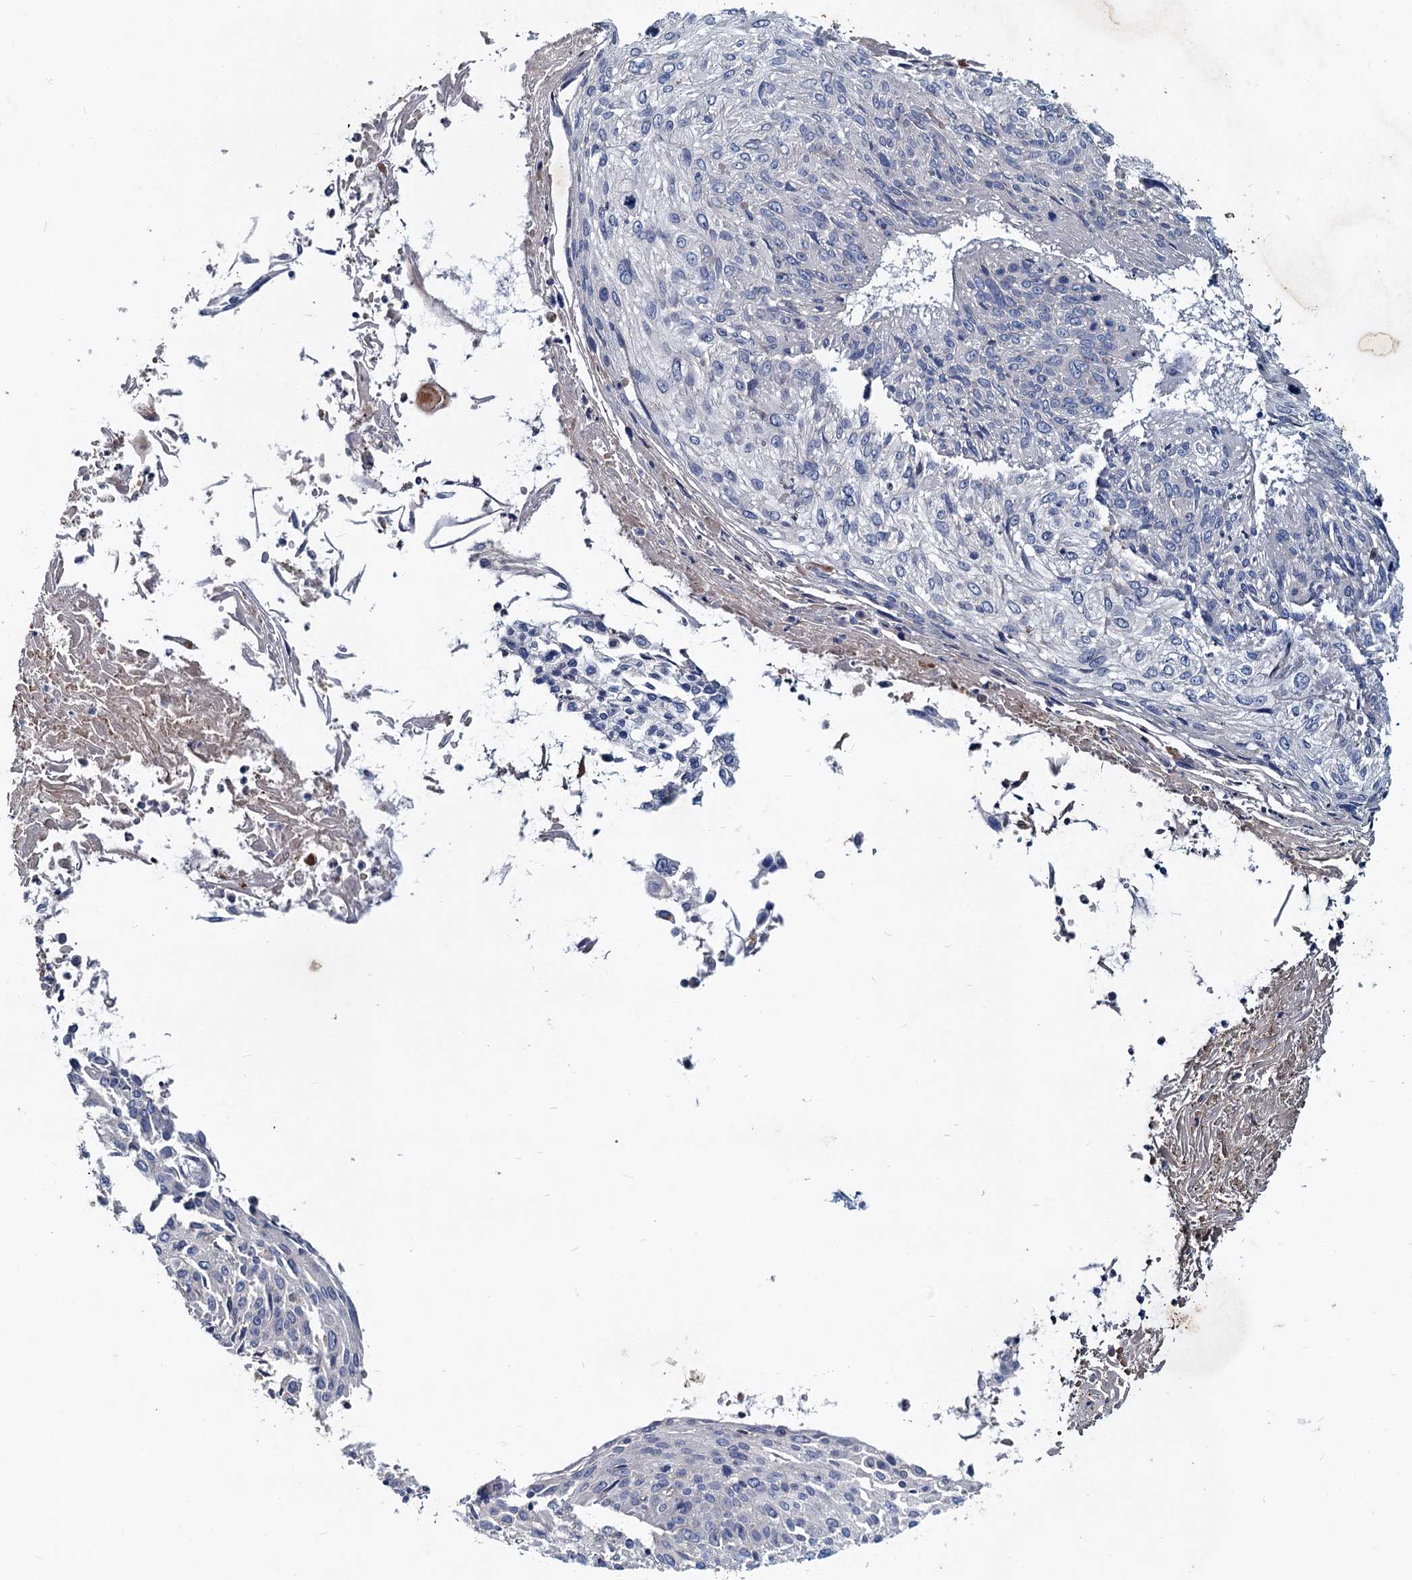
{"staining": {"intensity": "negative", "quantity": "none", "location": "none"}, "tissue": "cervical cancer", "cell_type": "Tumor cells", "image_type": "cancer", "snomed": [{"axis": "morphology", "description": "Squamous cell carcinoma, NOS"}, {"axis": "topography", "description": "Cervix"}], "caption": "The photomicrograph exhibits no staining of tumor cells in cervical cancer.", "gene": "TMX2", "patient": {"sex": "female", "age": 51}}